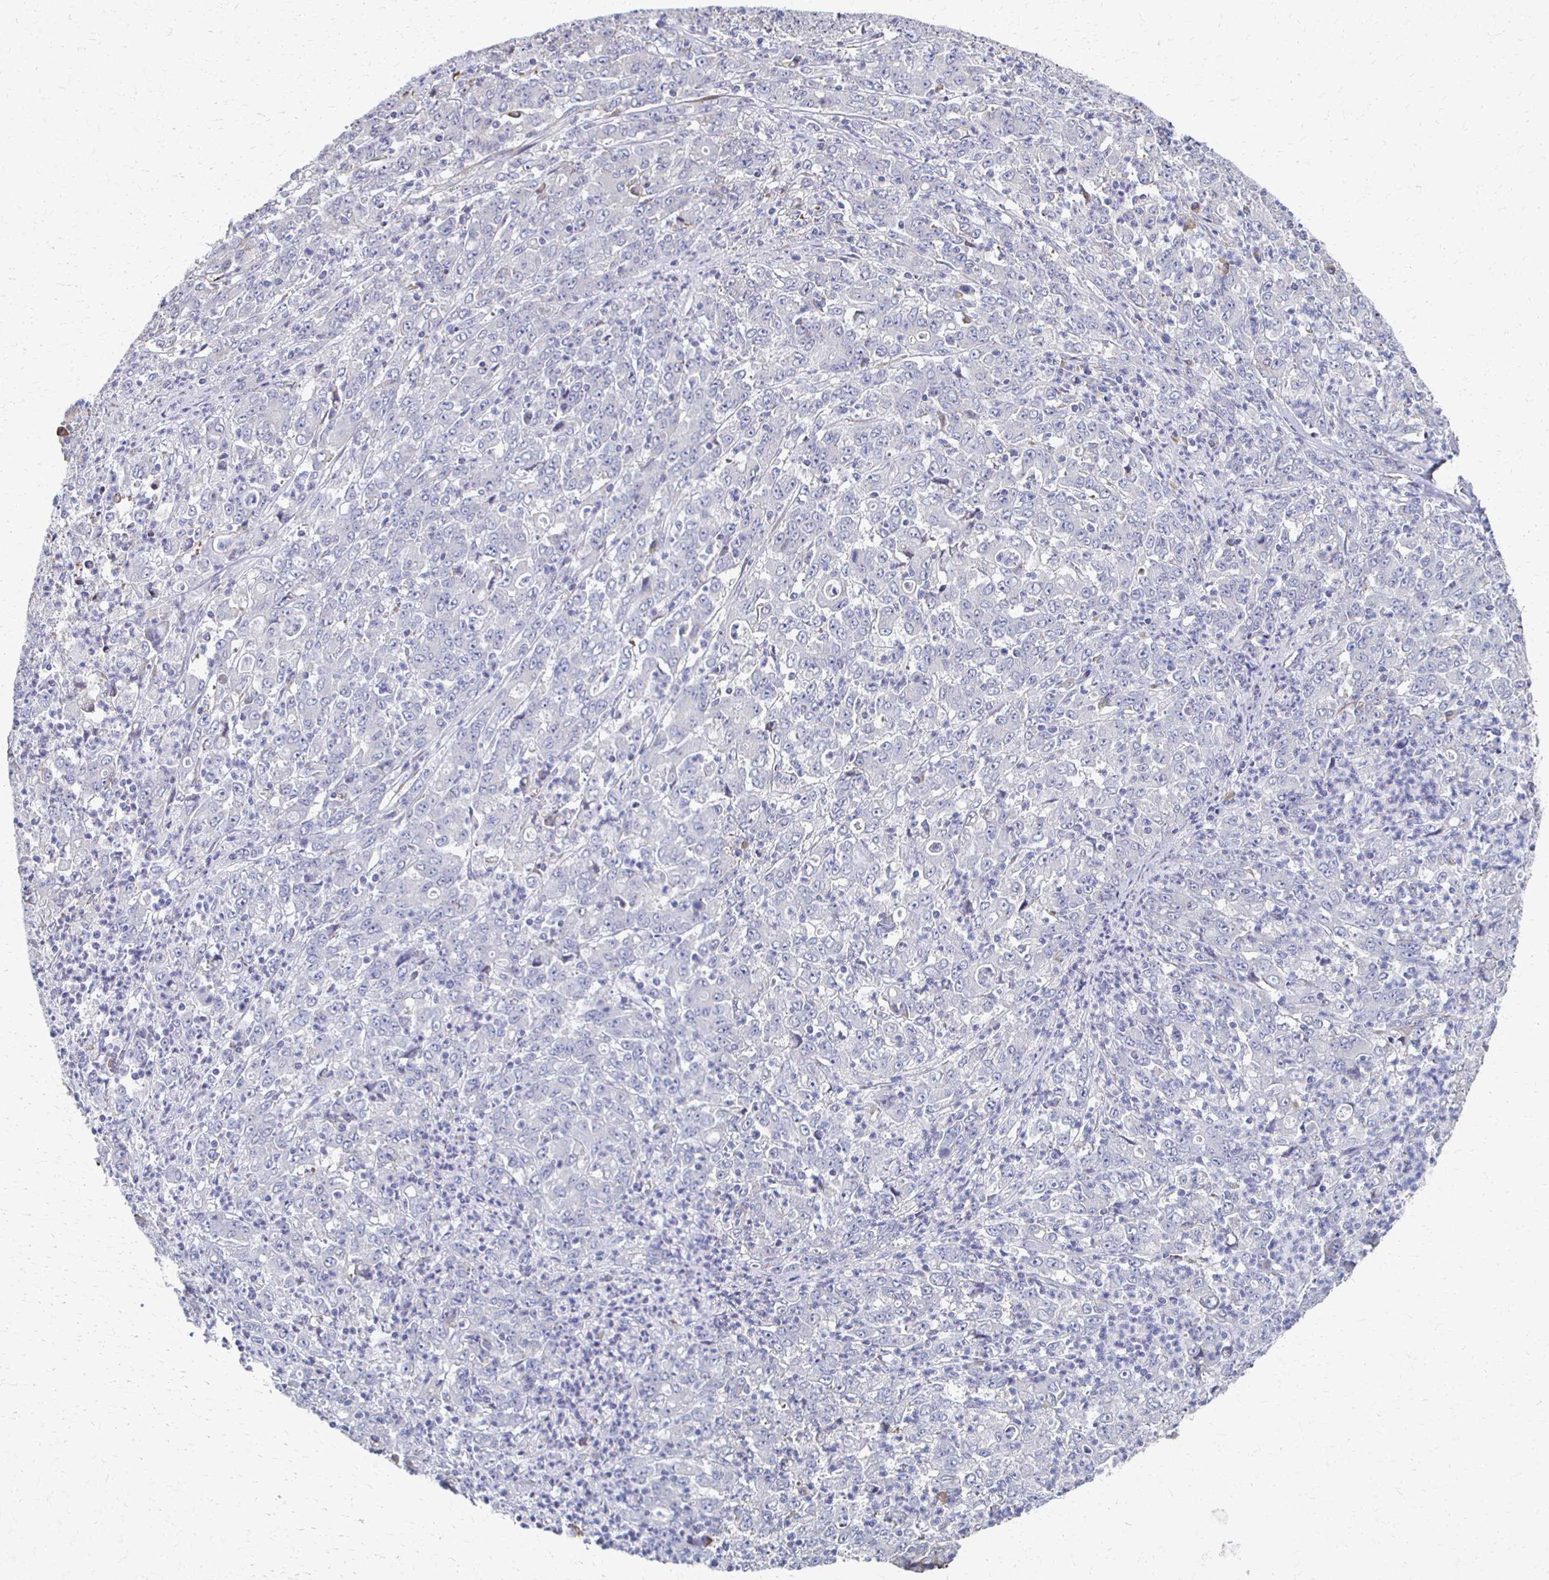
{"staining": {"intensity": "negative", "quantity": "none", "location": "none"}, "tissue": "stomach cancer", "cell_type": "Tumor cells", "image_type": "cancer", "snomed": [{"axis": "morphology", "description": "Adenocarcinoma, NOS"}, {"axis": "topography", "description": "Stomach, lower"}], "caption": "High magnification brightfield microscopy of adenocarcinoma (stomach) stained with DAB (brown) and counterstained with hematoxylin (blue): tumor cells show no significant staining.", "gene": "ATP1A3", "patient": {"sex": "female", "age": 71}}